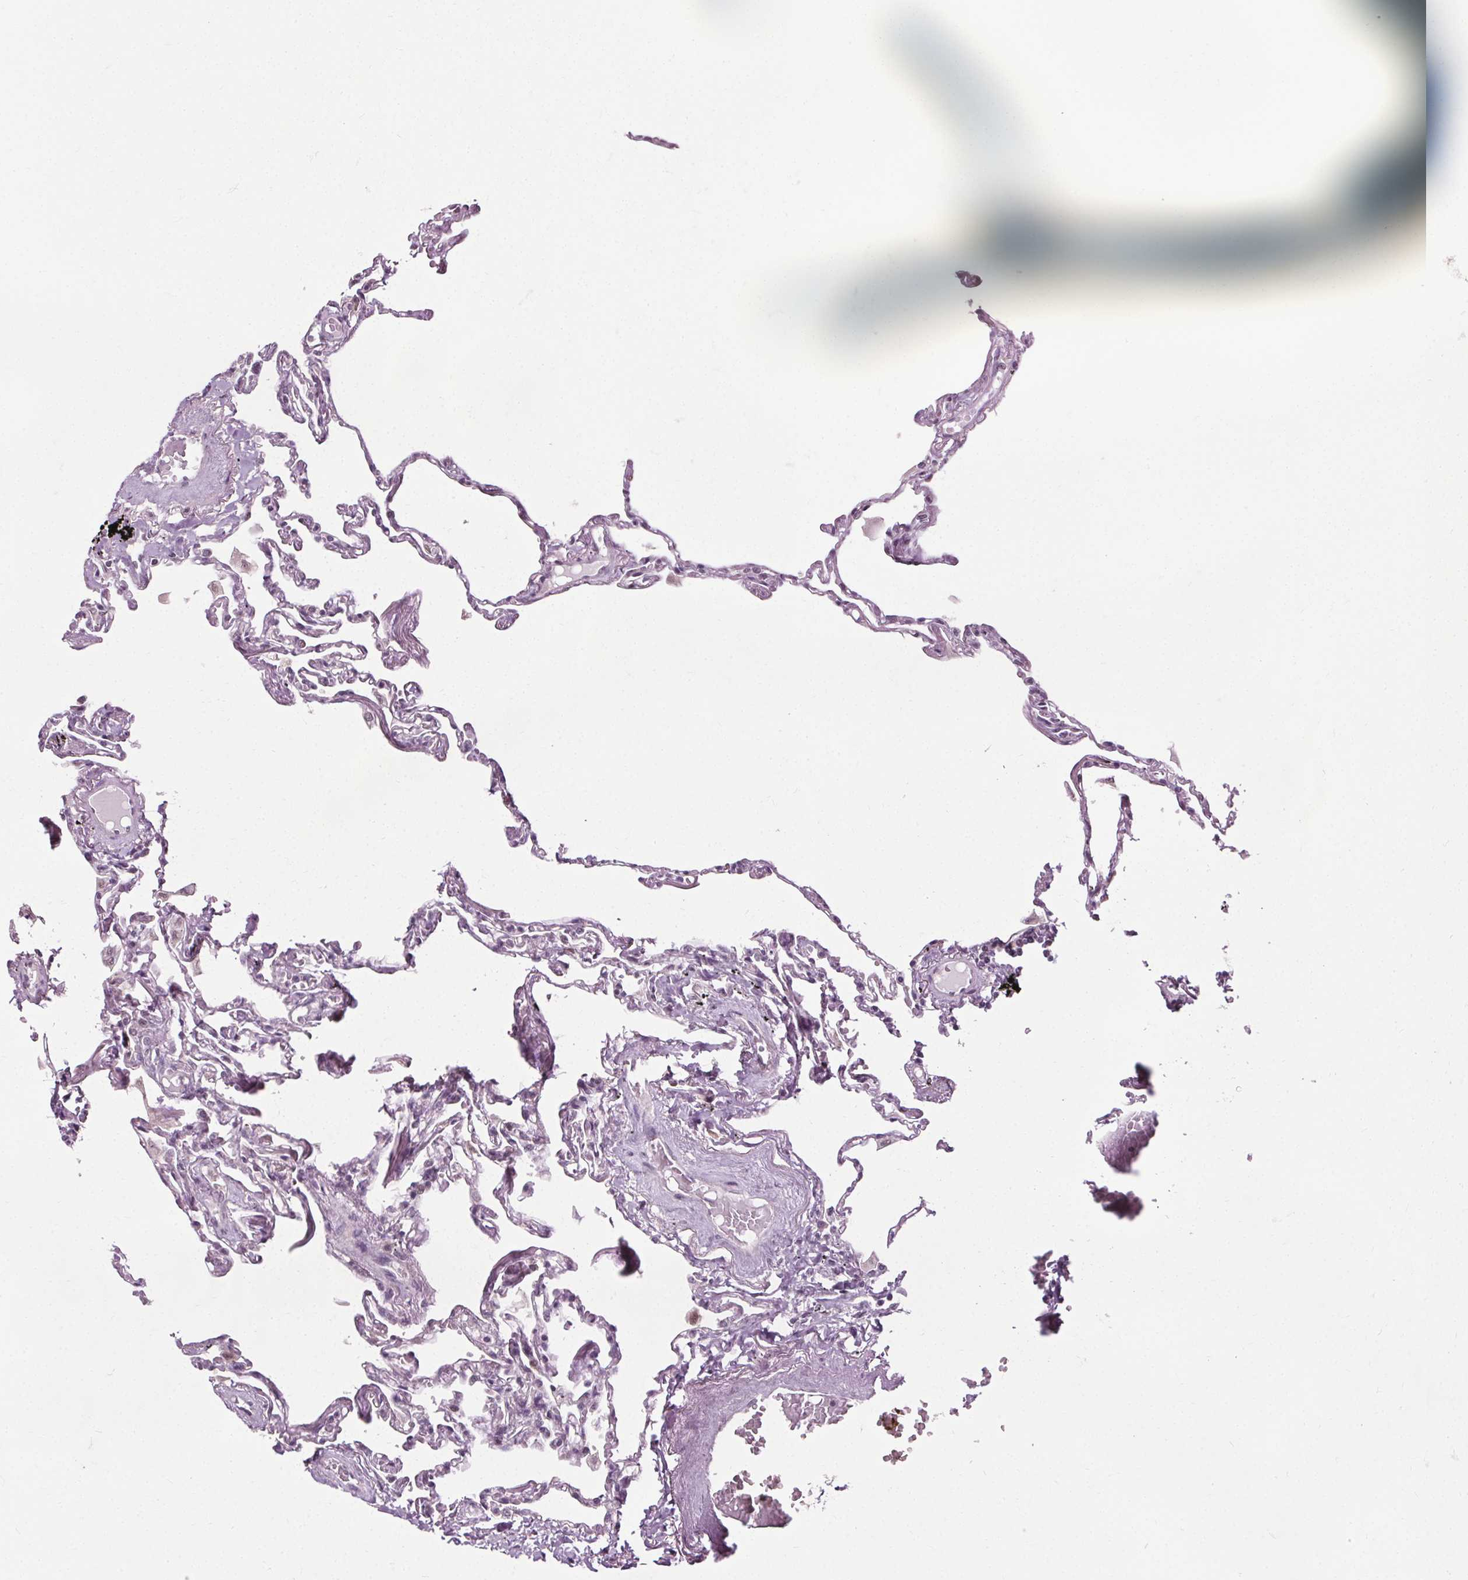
{"staining": {"intensity": "negative", "quantity": "none", "location": "none"}, "tissue": "lung", "cell_type": "Alveolar cells", "image_type": "normal", "snomed": [{"axis": "morphology", "description": "Normal tissue, NOS"}, {"axis": "topography", "description": "Lung"}], "caption": "An immunohistochemistry (IHC) micrograph of normal lung is shown. There is no staining in alveolar cells of lung.", "gene": "CEBPA", "patient": {"sex": "female", "age": 67}}